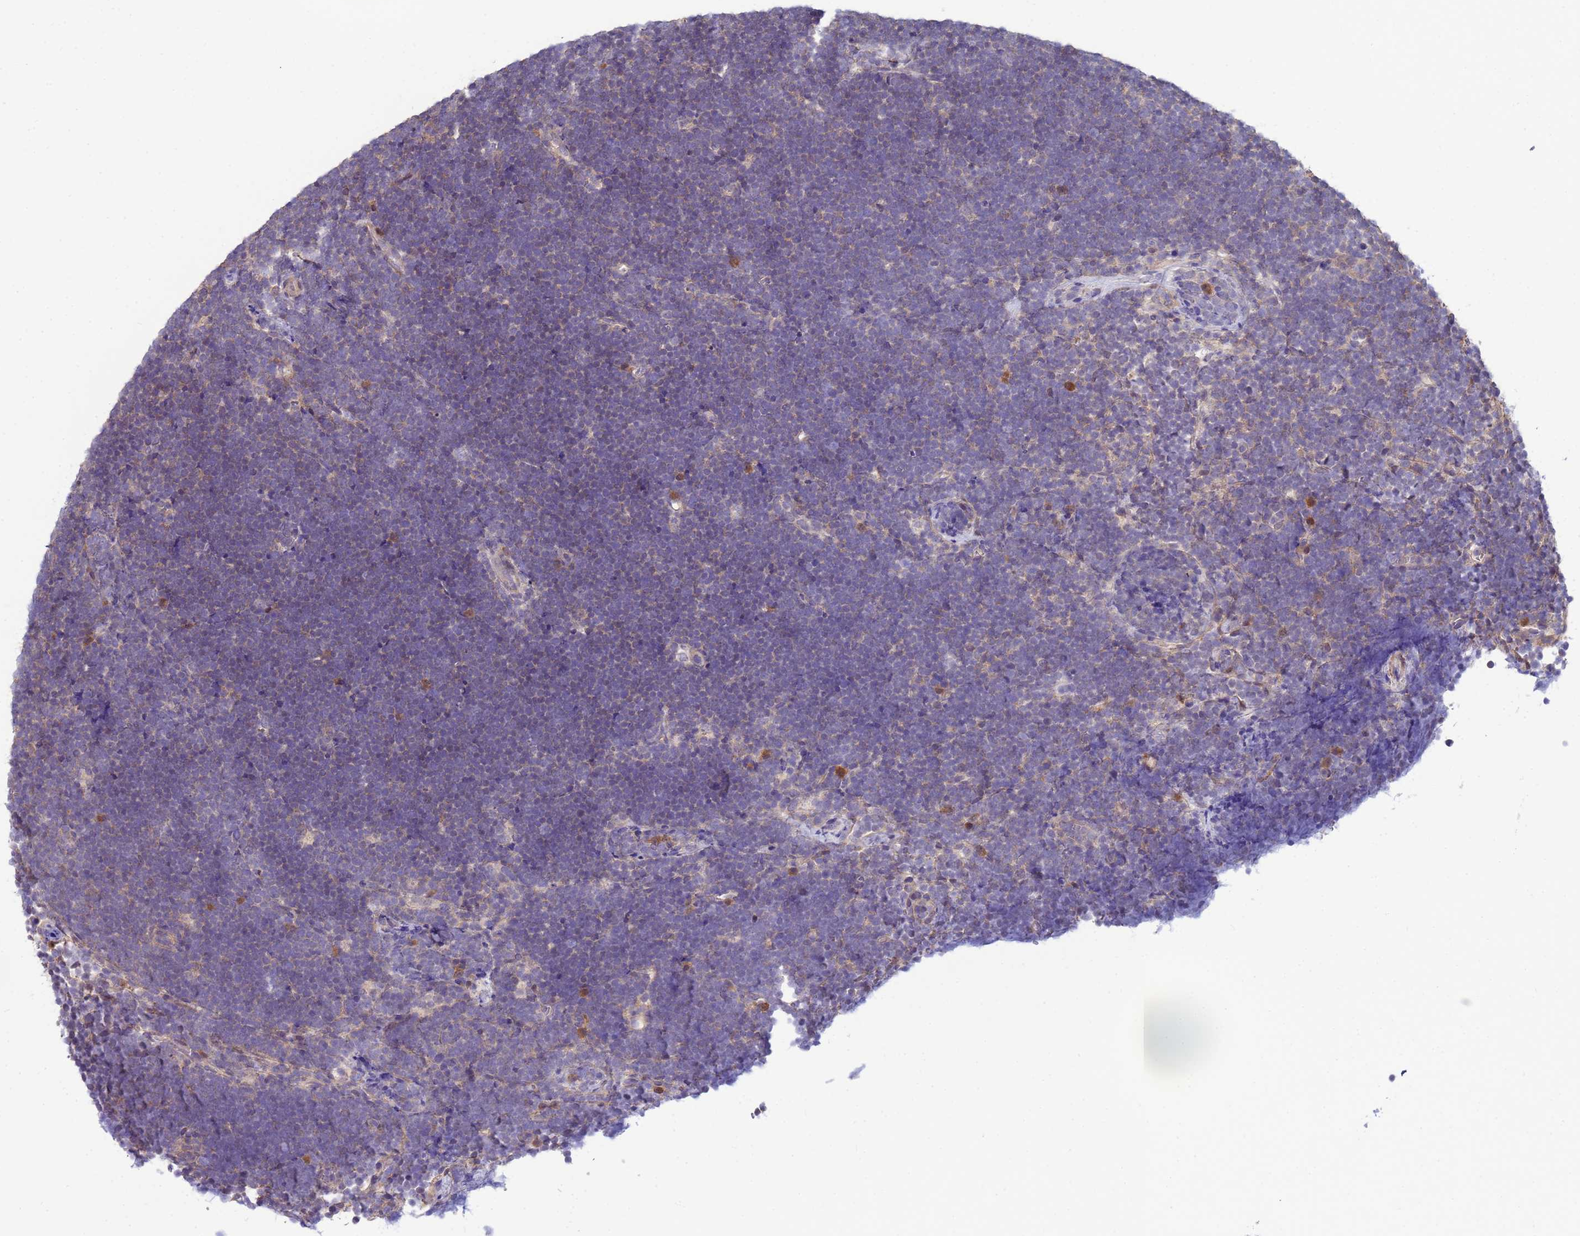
{"staining": {"intensity": "negative", "quantity": "none", "location": "none"}, "tissue": "lymphoma", "cell_type": "Tumor cells", "image_type": "cancer", "snomed": [{"axis": "morphology", "description": "Malignant lymphoma, non-Hodgkin's type, High grade"}, {"axis": "topography", "description": "Lymph node"}], "caption": "A high-resolution histopathology image shows immunohistochemistry staining of lymphoma, which displays no significant positivity in tumor cells.", "gene": "NAXE", "patient": {"sex": "male", "age": 13}}